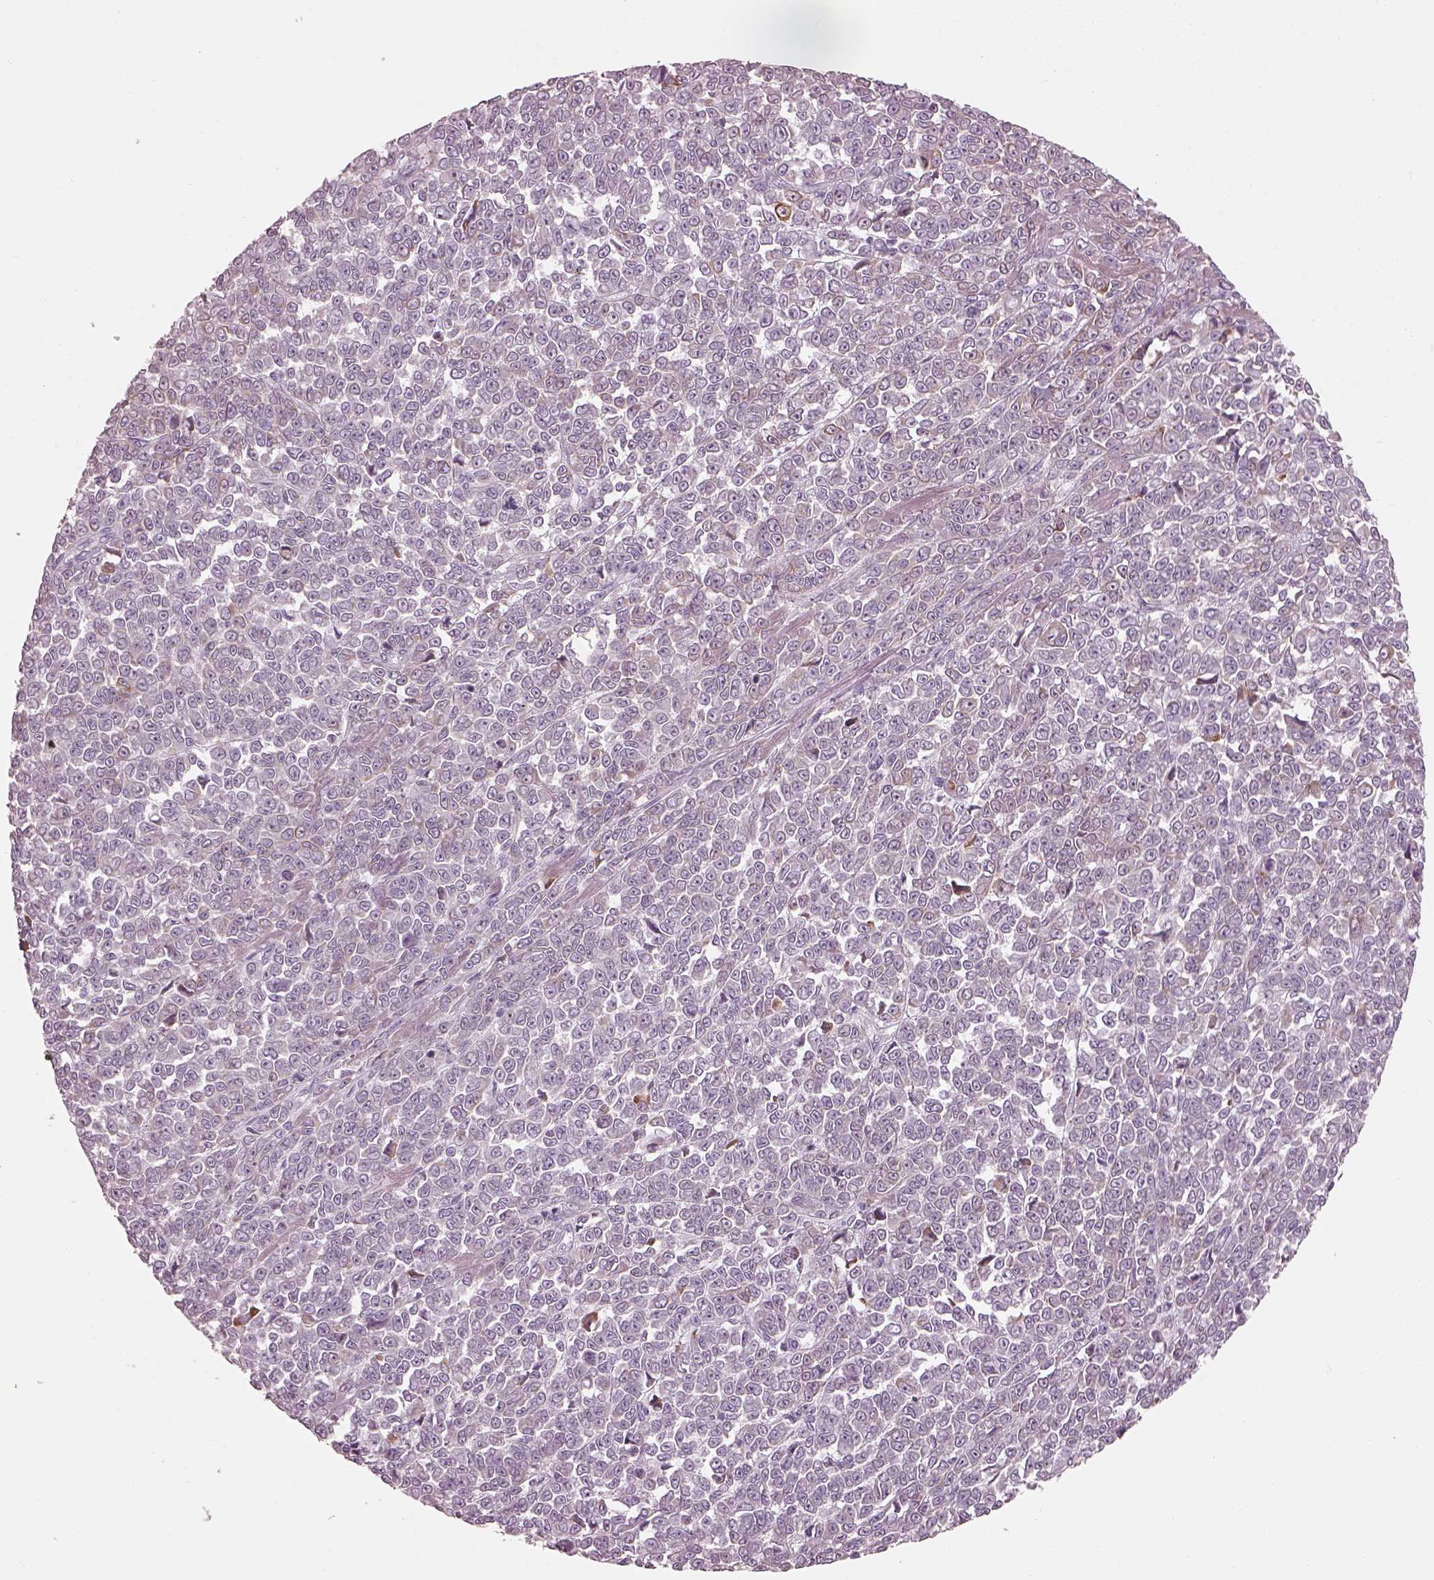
{"staining": {"intensity": "negative", "quantity": "none", "location": "none"}, "tissue": "melanoma", "cell_type": "Tumor cells", "image_type": "cancer", "snomed": [{"axis": "morphology", "description": "Malignant melanoma, NOS"}, {"axis": "topography", "description": "Skin"}], "caption": "Tumor cells show no significant protein expression in malignant melanoma. Nuclei are stained in blue.", "gene": "RSPH9", "patient": {"sex": "female", "age": 95}}